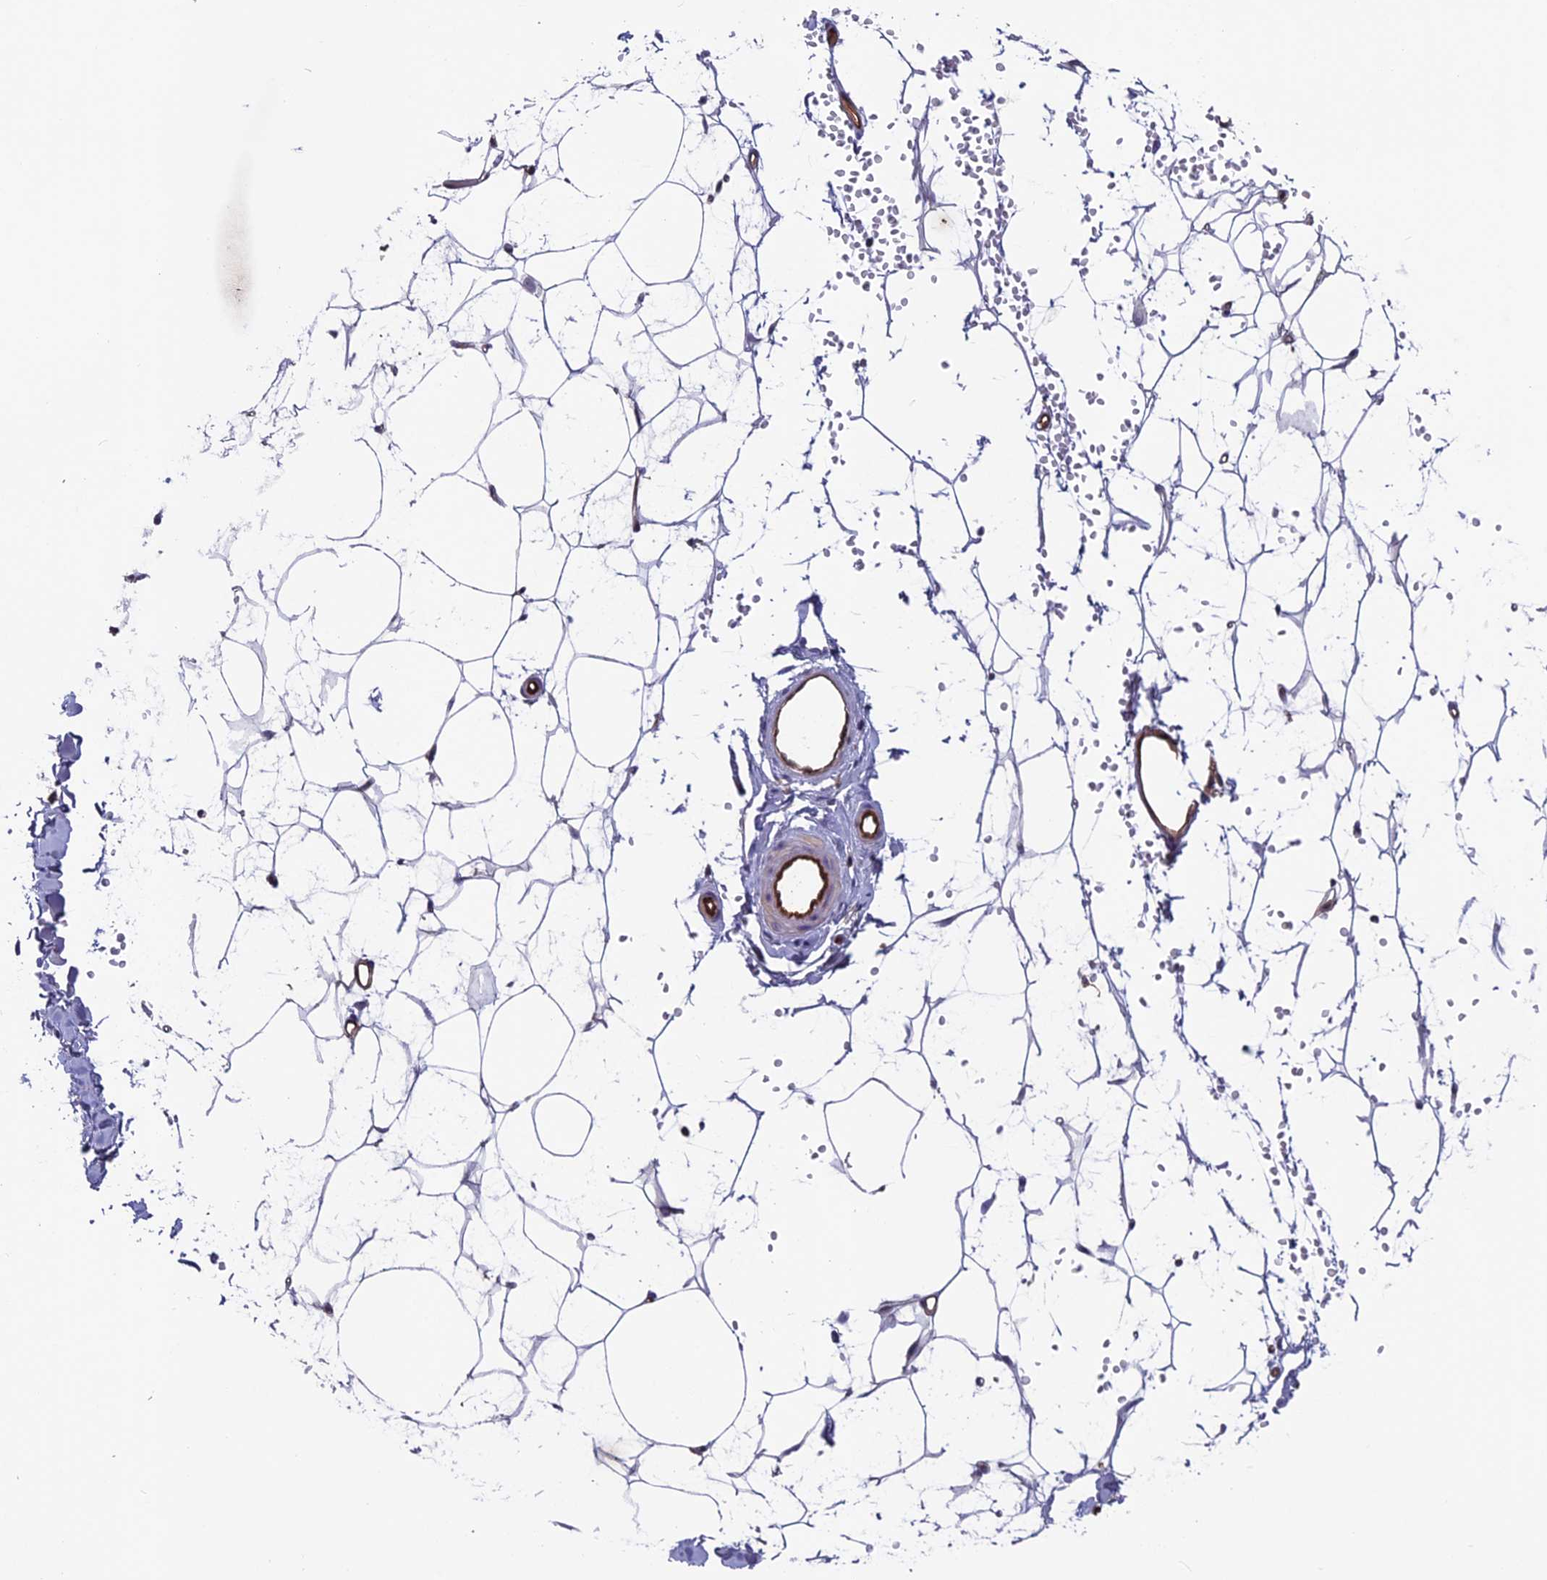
{"staining": {"intensity": "negative", "quantity": "none", "location": "none"}, "tissue": "adipose tissue", "cell_type": "Adipocytes", "image_type": "normal", "snomed": [{"axis": "morphology", "description": "Normal tissue, NOS"}, {"axis": "topography", "description": "Breast"}], "caption": "The photomicrograph displays no significant staining in adipocytes of adipose tissue. (DAB (3,3'-diaminobenzidine) immunohistochemistry with hematoxylin counter stain).", "gene": "MAST2", "patient": {"sex": "female", "age": 23}}